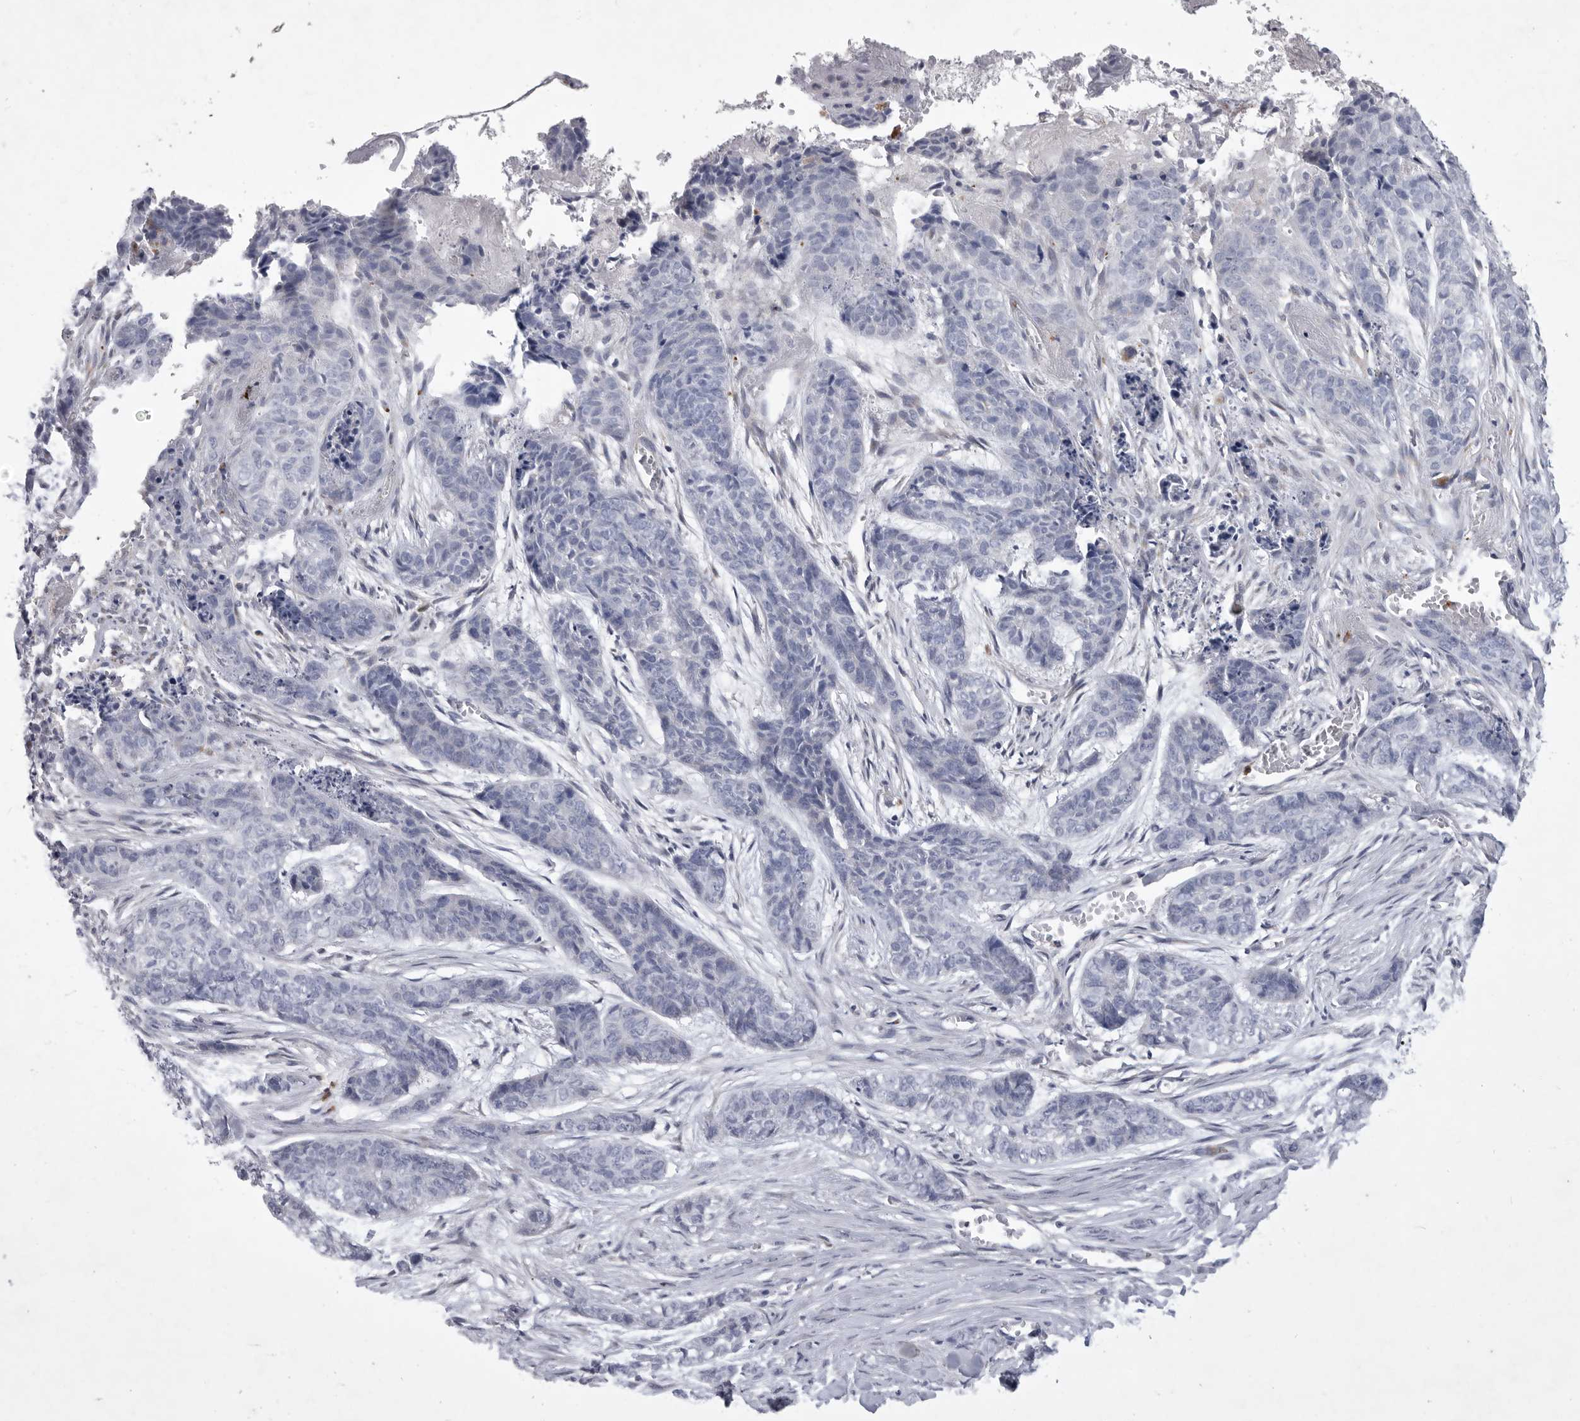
{"staining": {"intensity": "negative", "quantity": "none", "location": "none"}, "tissue": "skin cancer", "cell_type": "Tumor cells", "image_type": "cancer", "snomed": [{"axis": "morphology", "description": "Basal cell carcinoma"}, {"axis": "topography", "description": "Skin"}], "caption": "The micrograph demonstrates no staining of tumor cells in skin cancer.", "gene": "SIGLEC10", "patient": {"sex": "female", "age": 64}}